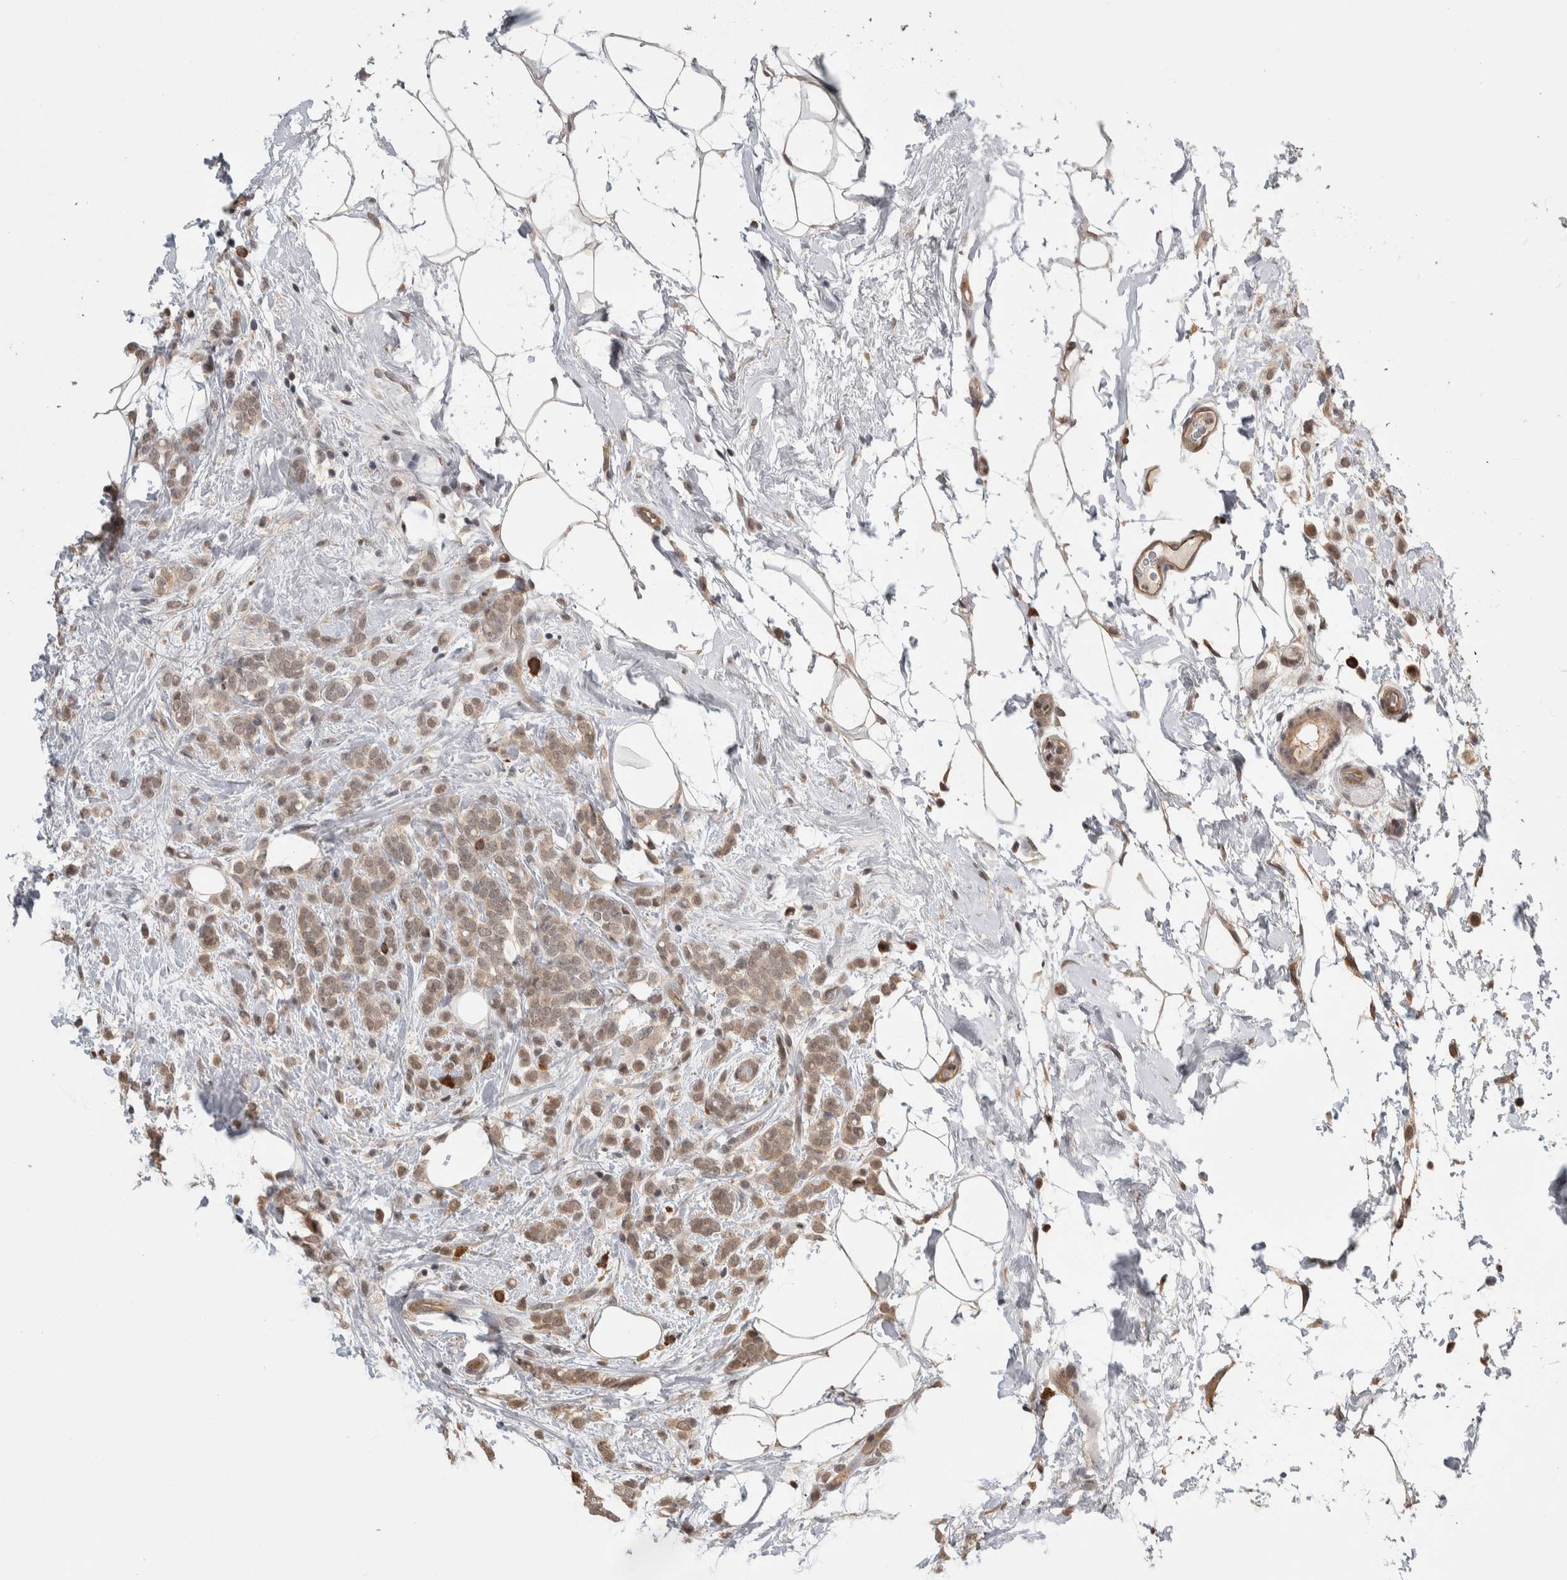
{"staining": {"intensity": "moderate", "quantity": ">75%", "location": "cytoplasmic/membranous,nuclear"}, "tissue": "breast cancer", "cell_type": "Tumor cells", "image_type": "cancer", "snomed": [{"axis": "morphology", "description": "Lobular carcinoma"}, {"axis": "topography", "description": "Breast"}], "caption": "Breast cancer (lobular carcinoma) was stained to show a protein in brown. There is medium levels of moderate cytoplasmic/membranous and nuclear positivity in about >75% of tumor cells.", "gene": "ZNF592", "patient": {"sex": "female", "age": 50}}